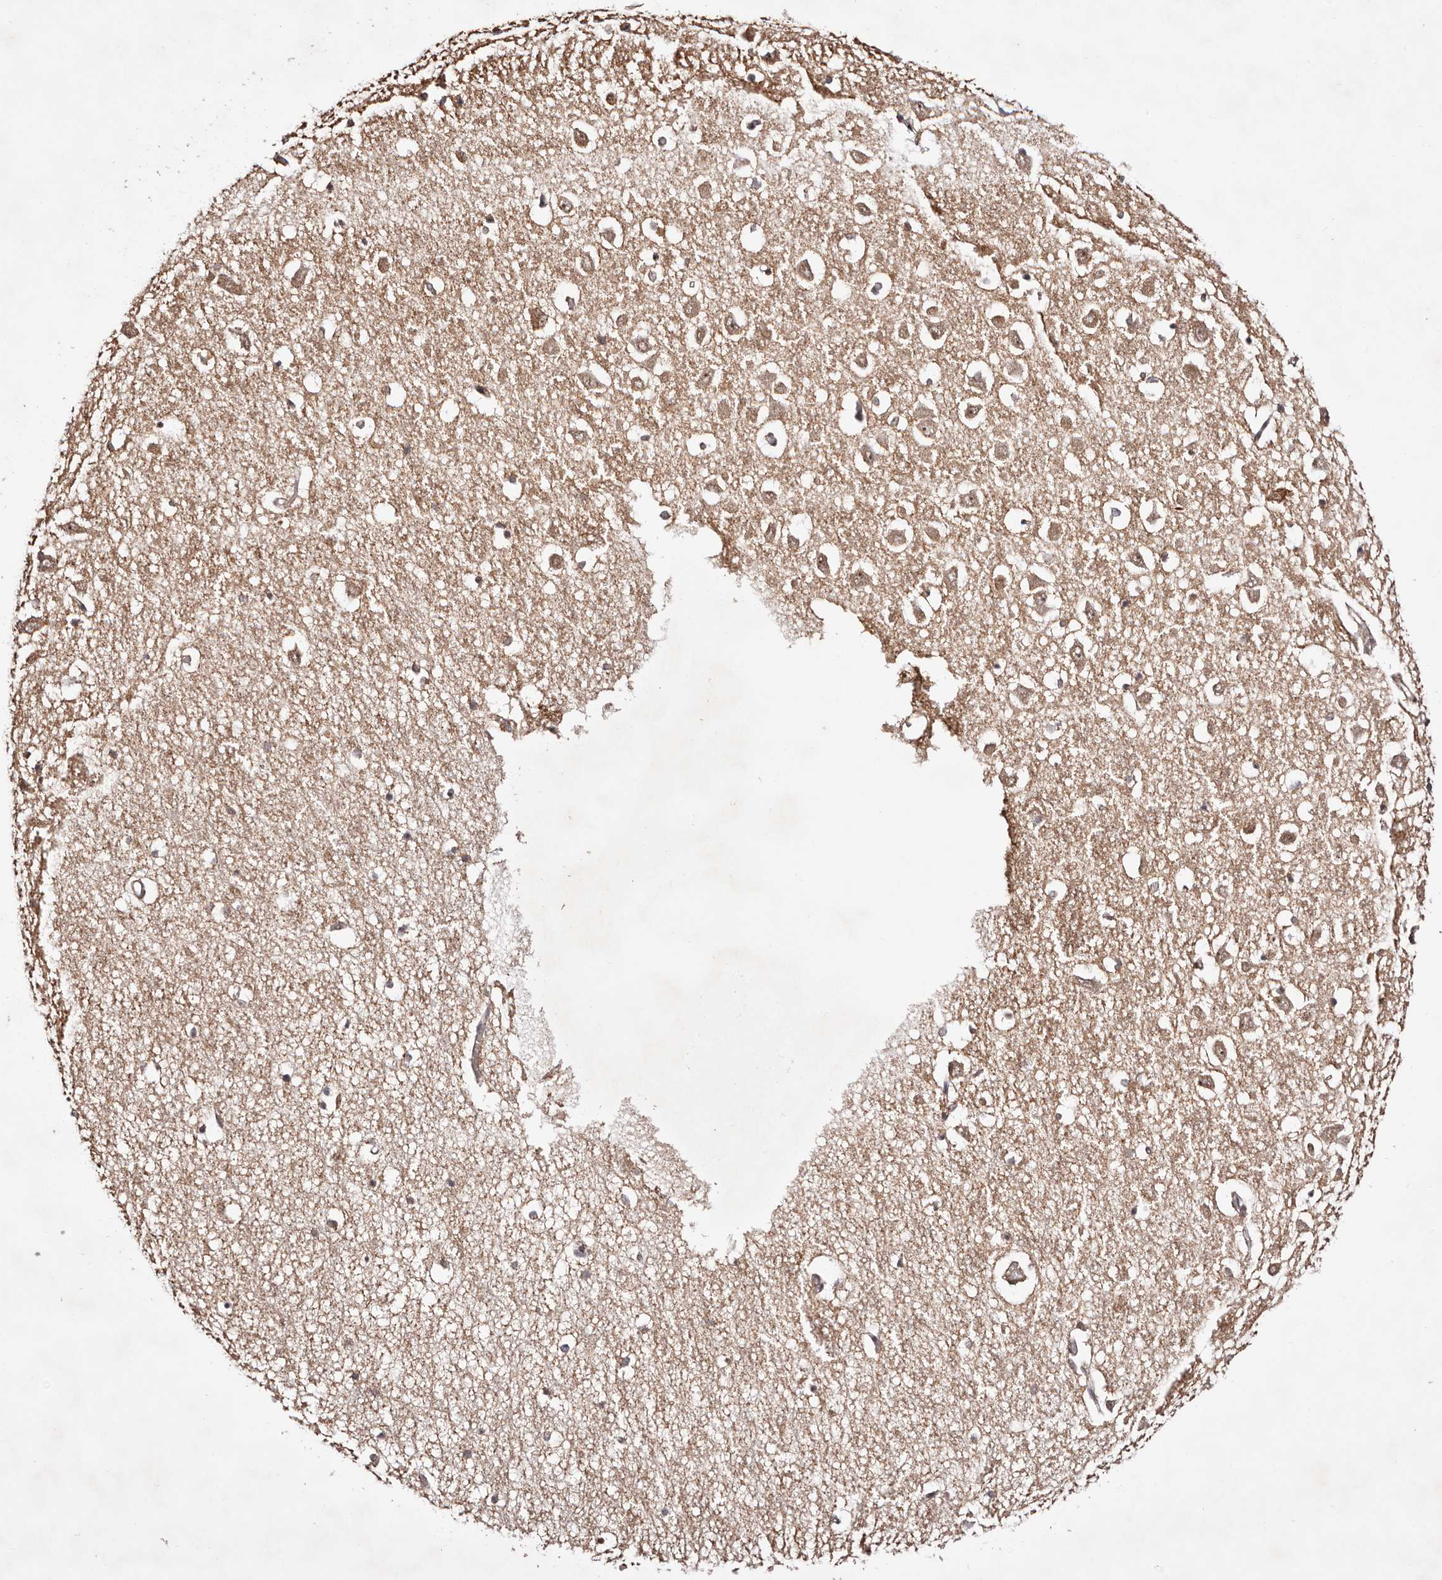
{"staining": {"intensity": "moderate", "quantity": "<25%", "location": "cytoplasmic/membranous"}, "tissue": "hippocampus", "cell_type": "Glial cells", "image_type": "normal", "snomed": [{"axis": "morphology", "description": "Normal tissue, NOS"}, {"axis": "topography", "description": "Hippocampus"}], "caption": "Immunohistochemistry (IHC) micrograph of benign hippocampus: human hippocampus stained using immunohistochemistry (IHC) demonstrates low levels of moderate protein expression localized specifically in the cytoplasmic/membranous of glial cells, appearing as a cytoplasmic/membranous brown color.", "gene": "HIVEP3", "patient": {"sex": "male", "age": 70}}